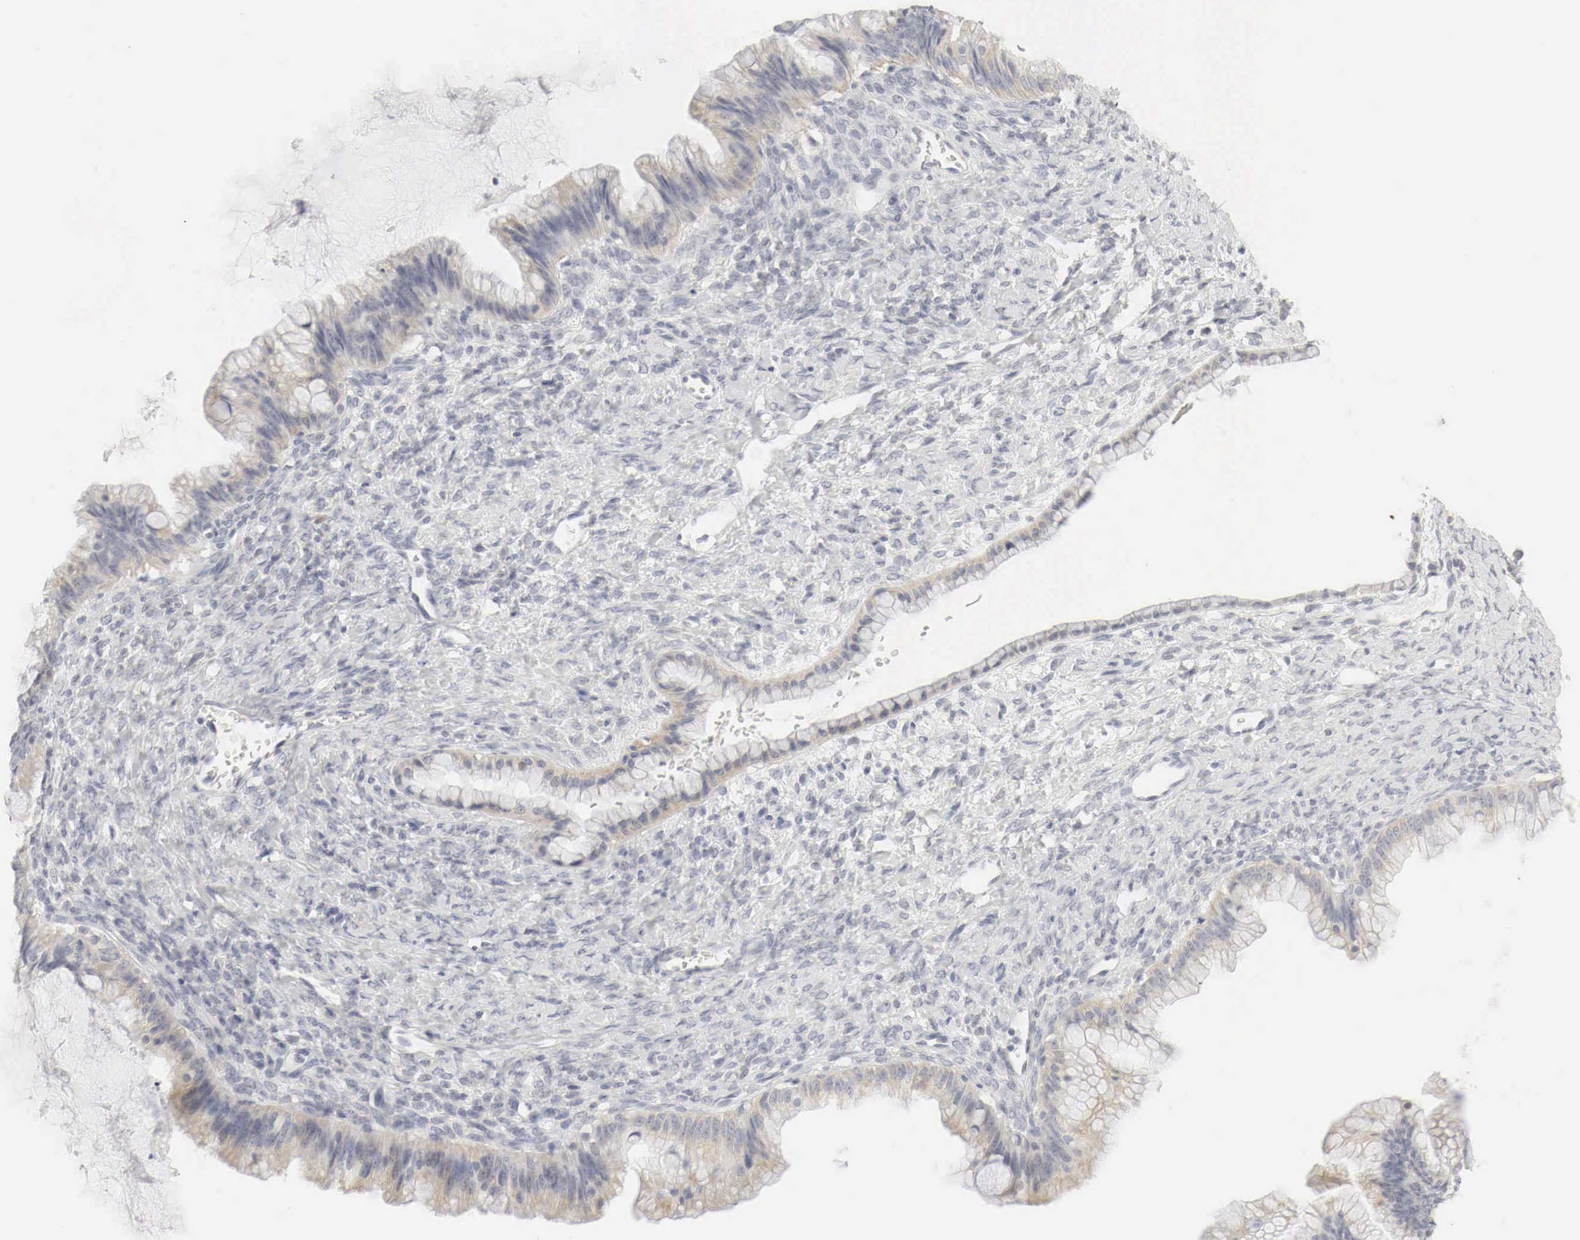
{"staining": {"intensity": "weak", "quantity": "25%-75%", "location": "cytoplasmic/membranous,nuclear"}, "tissue": "ovarian cancer", "cell_type": "Tumor cells", "image_type": "cancer", "snomed": [{"axis": "morphology", "description": "Cystadenocarcinoma, mucinous, NOS"}, {"axis": "topography", "description": "Ovary"}], "caption": "Weak cytoplasmic/membranous and nuclear expression is identified in about 25%-75% of tumor cells in mucinous cystadenocarcinoma (ovarian). Using DAB (3,3'-diaminobenzidine) (brown) and hematoxylin (blue) stains, captured at high magnification using brightfield microscopy.", "gene": "TP63", "patient": {"sex": "female", "age": 25}}